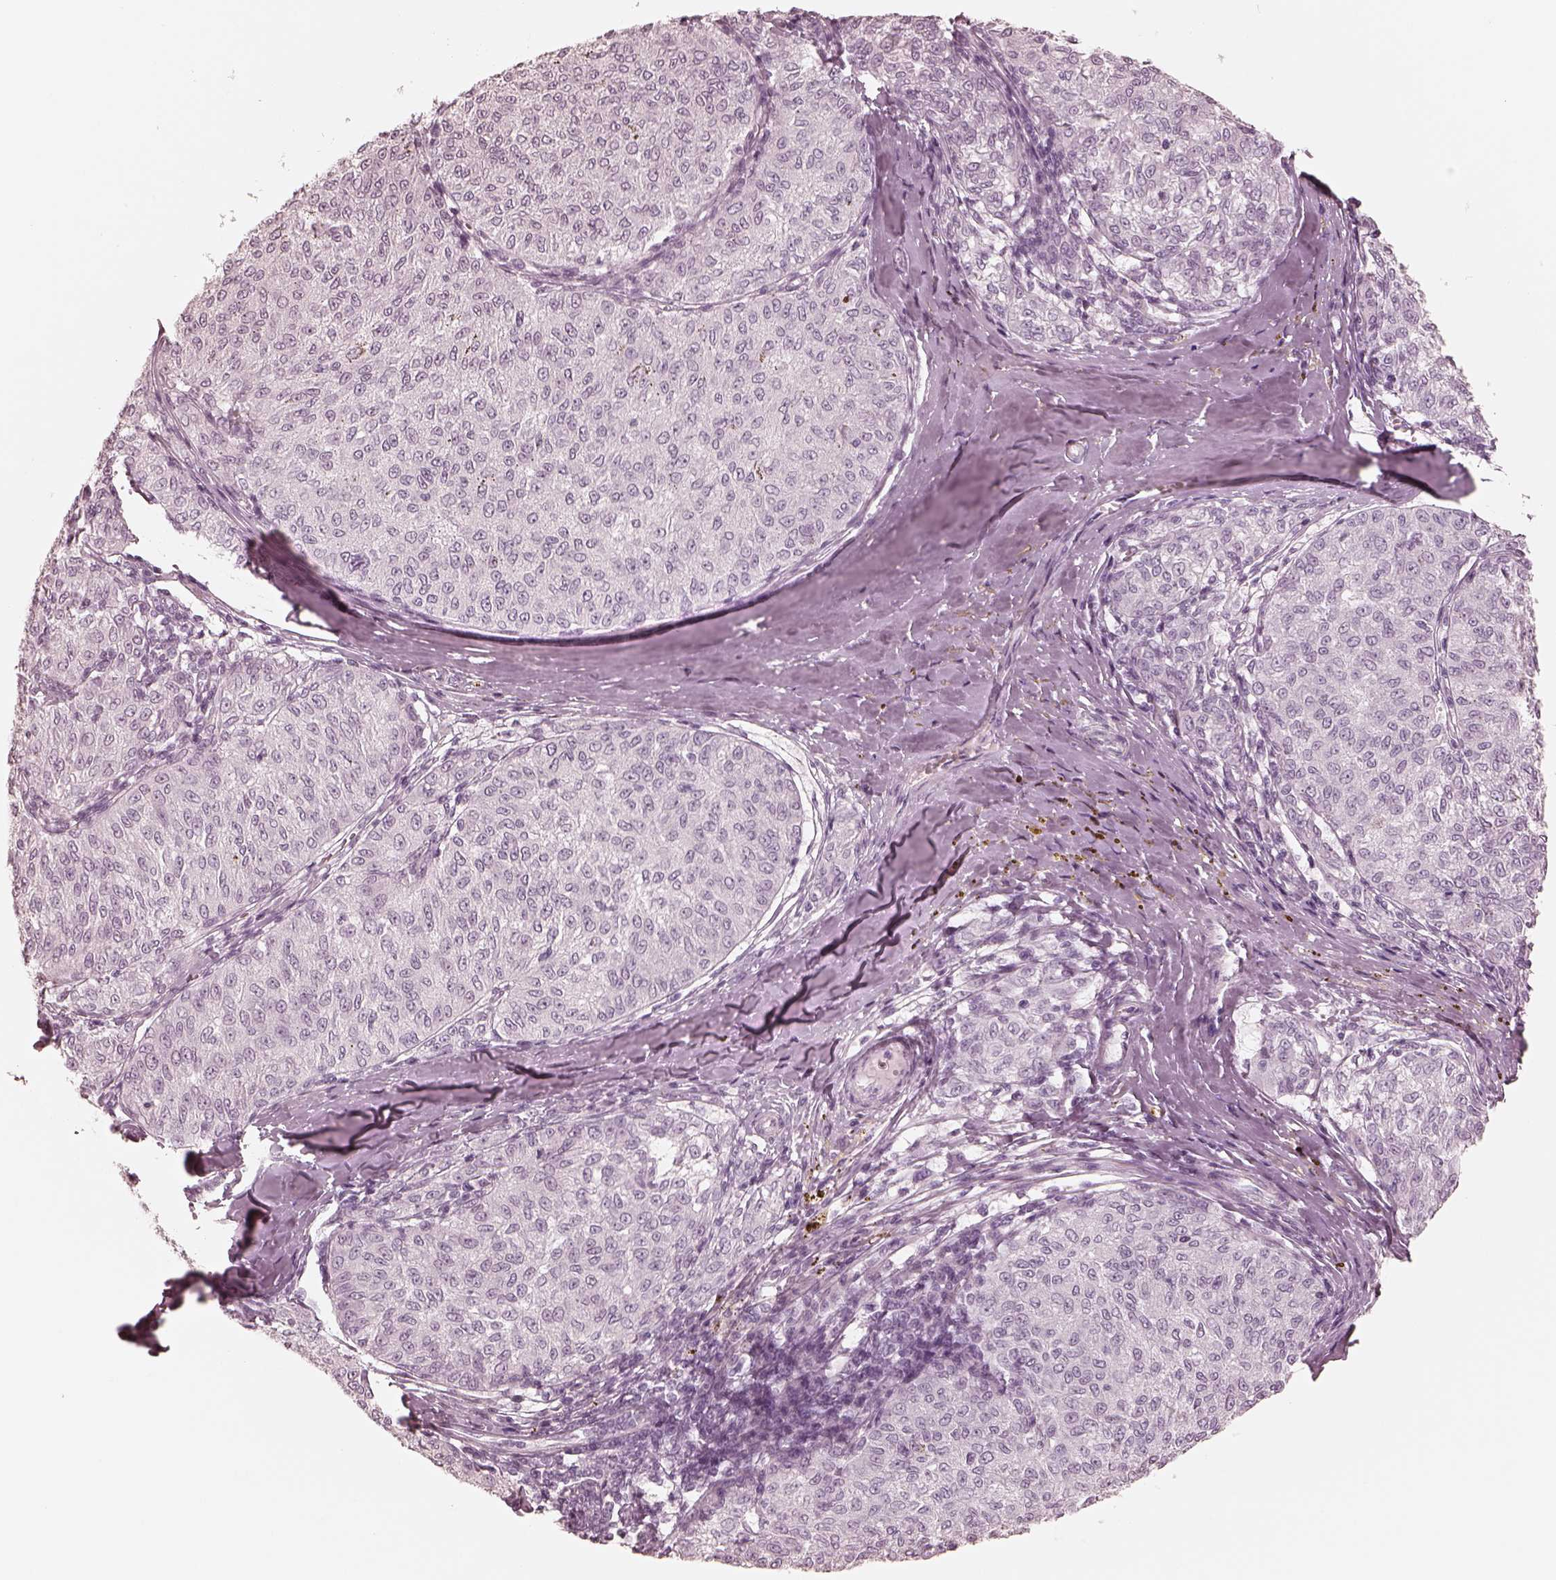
{"staining": {"intensity": "negative", "quantity": "none", "location": "none"}, "tissue": "melanoma", "cell_type": "Tumor cells", "image_type": "cancer", "snomed": [{"axis": "morphology", "description": "Malignant melanoma, NOS"}, {"axis": "topography", "description": "Skin"}], "caption": "Human malignant melanoma stained for a protein using immunohistochemistry (IHC) shows no staining in tumor cells.", "gene": "CALR3", "patient": {"sex": "female", "age": 72}}